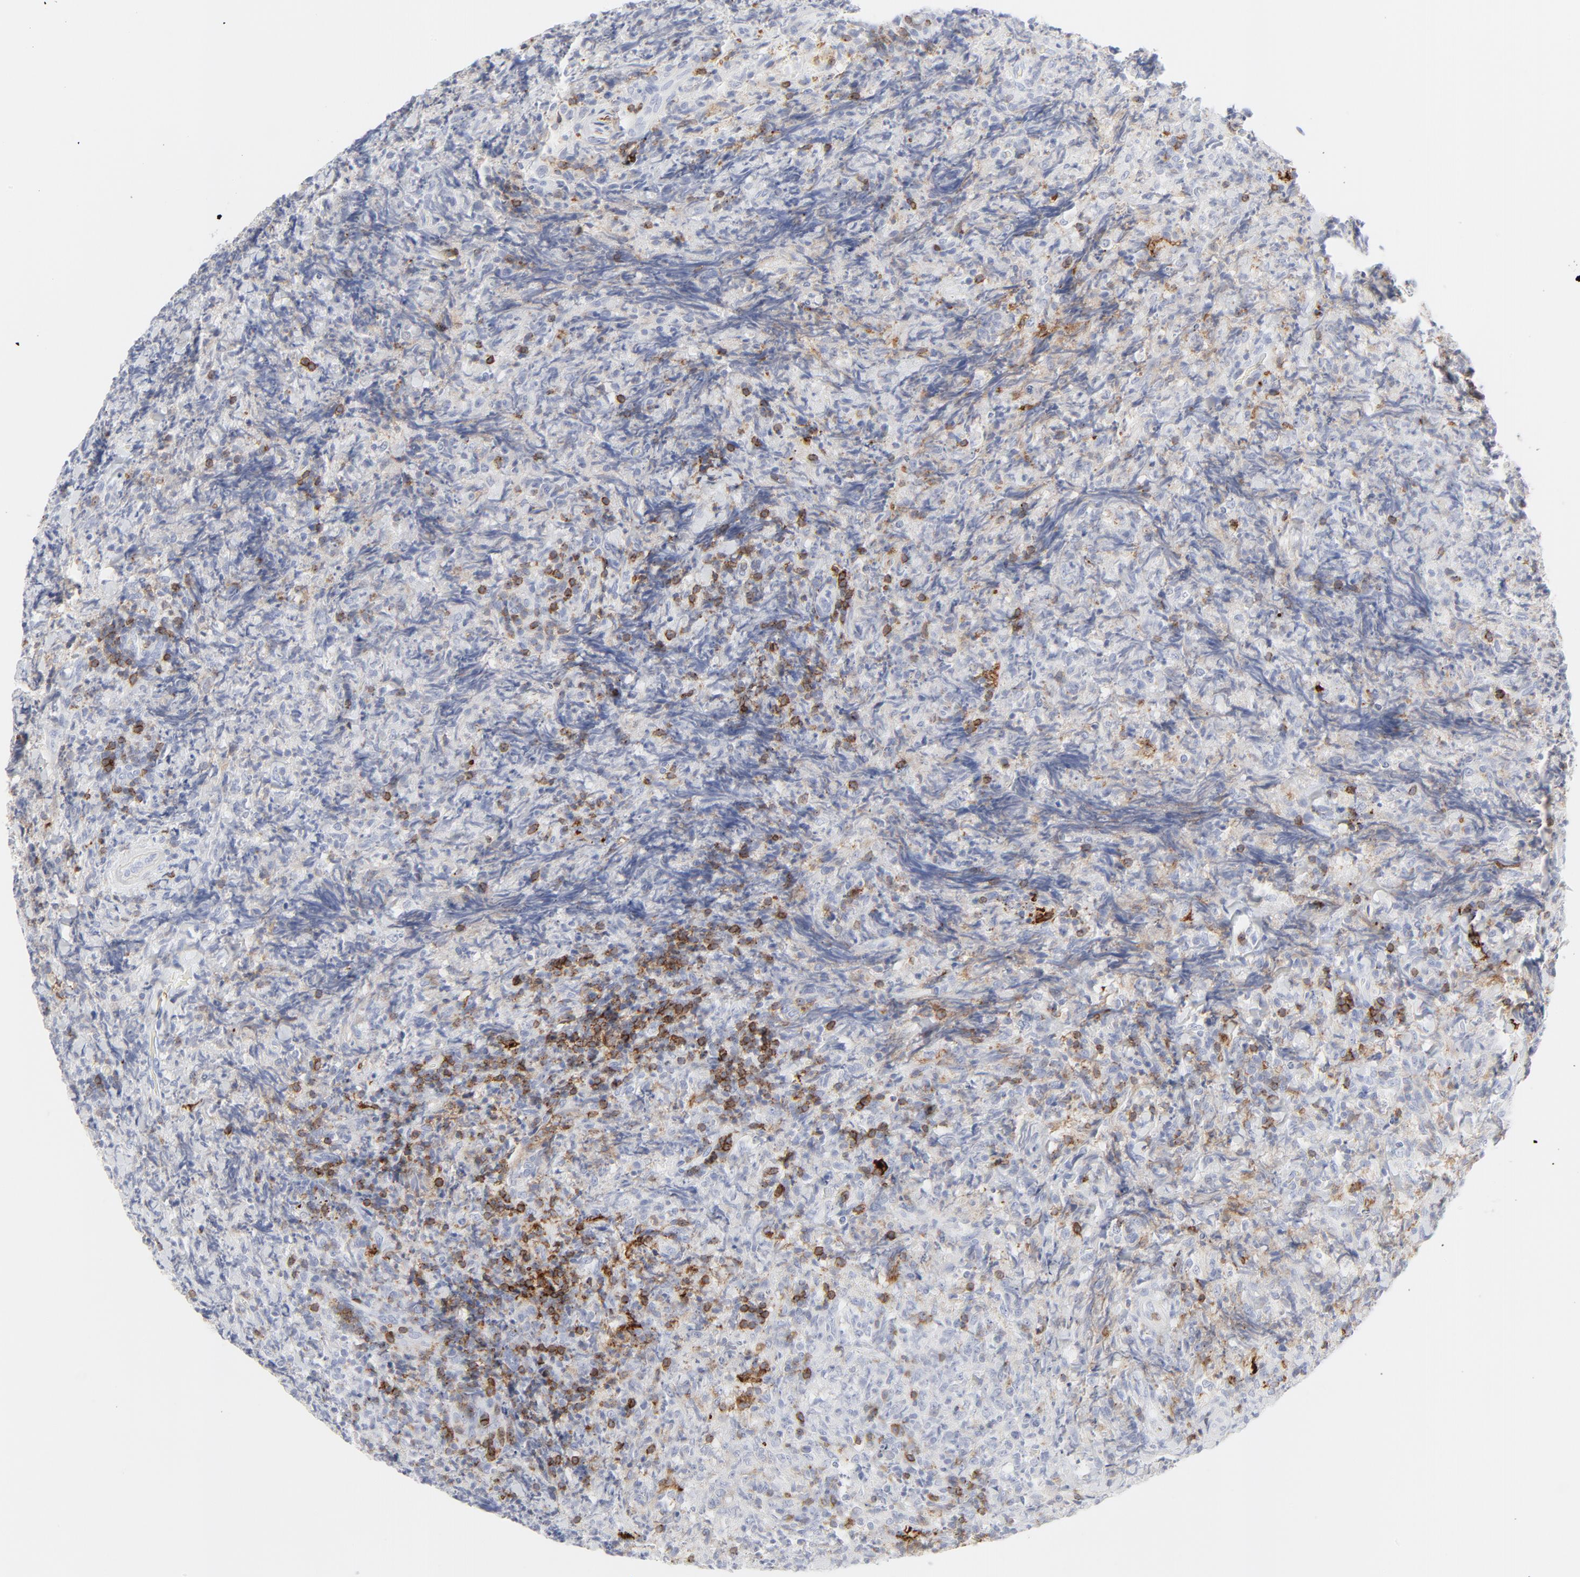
{"staining": {"intensity": "strong", "quantity": "25%-75%", "location": "cytoplasmic/membranous"}, "tissue": "lymphoma", "cell_type": "Tumor cells", "image_type": "cancer", "snomed": [{"axis": "morphology", "description": "Malignant lymphoma, non-Hodgkin's type, High grade"}, {"axis": "topography", "description": "Tonsil"}], "caption": "About 25%-75% of tumor cells in human lymphoma reveal strong cytoplasmic/membranous protein expression as visualized by brown immunohistochemical staining.", "gene": "CCR7", "patient": {"sex": "female", "age": 36}}